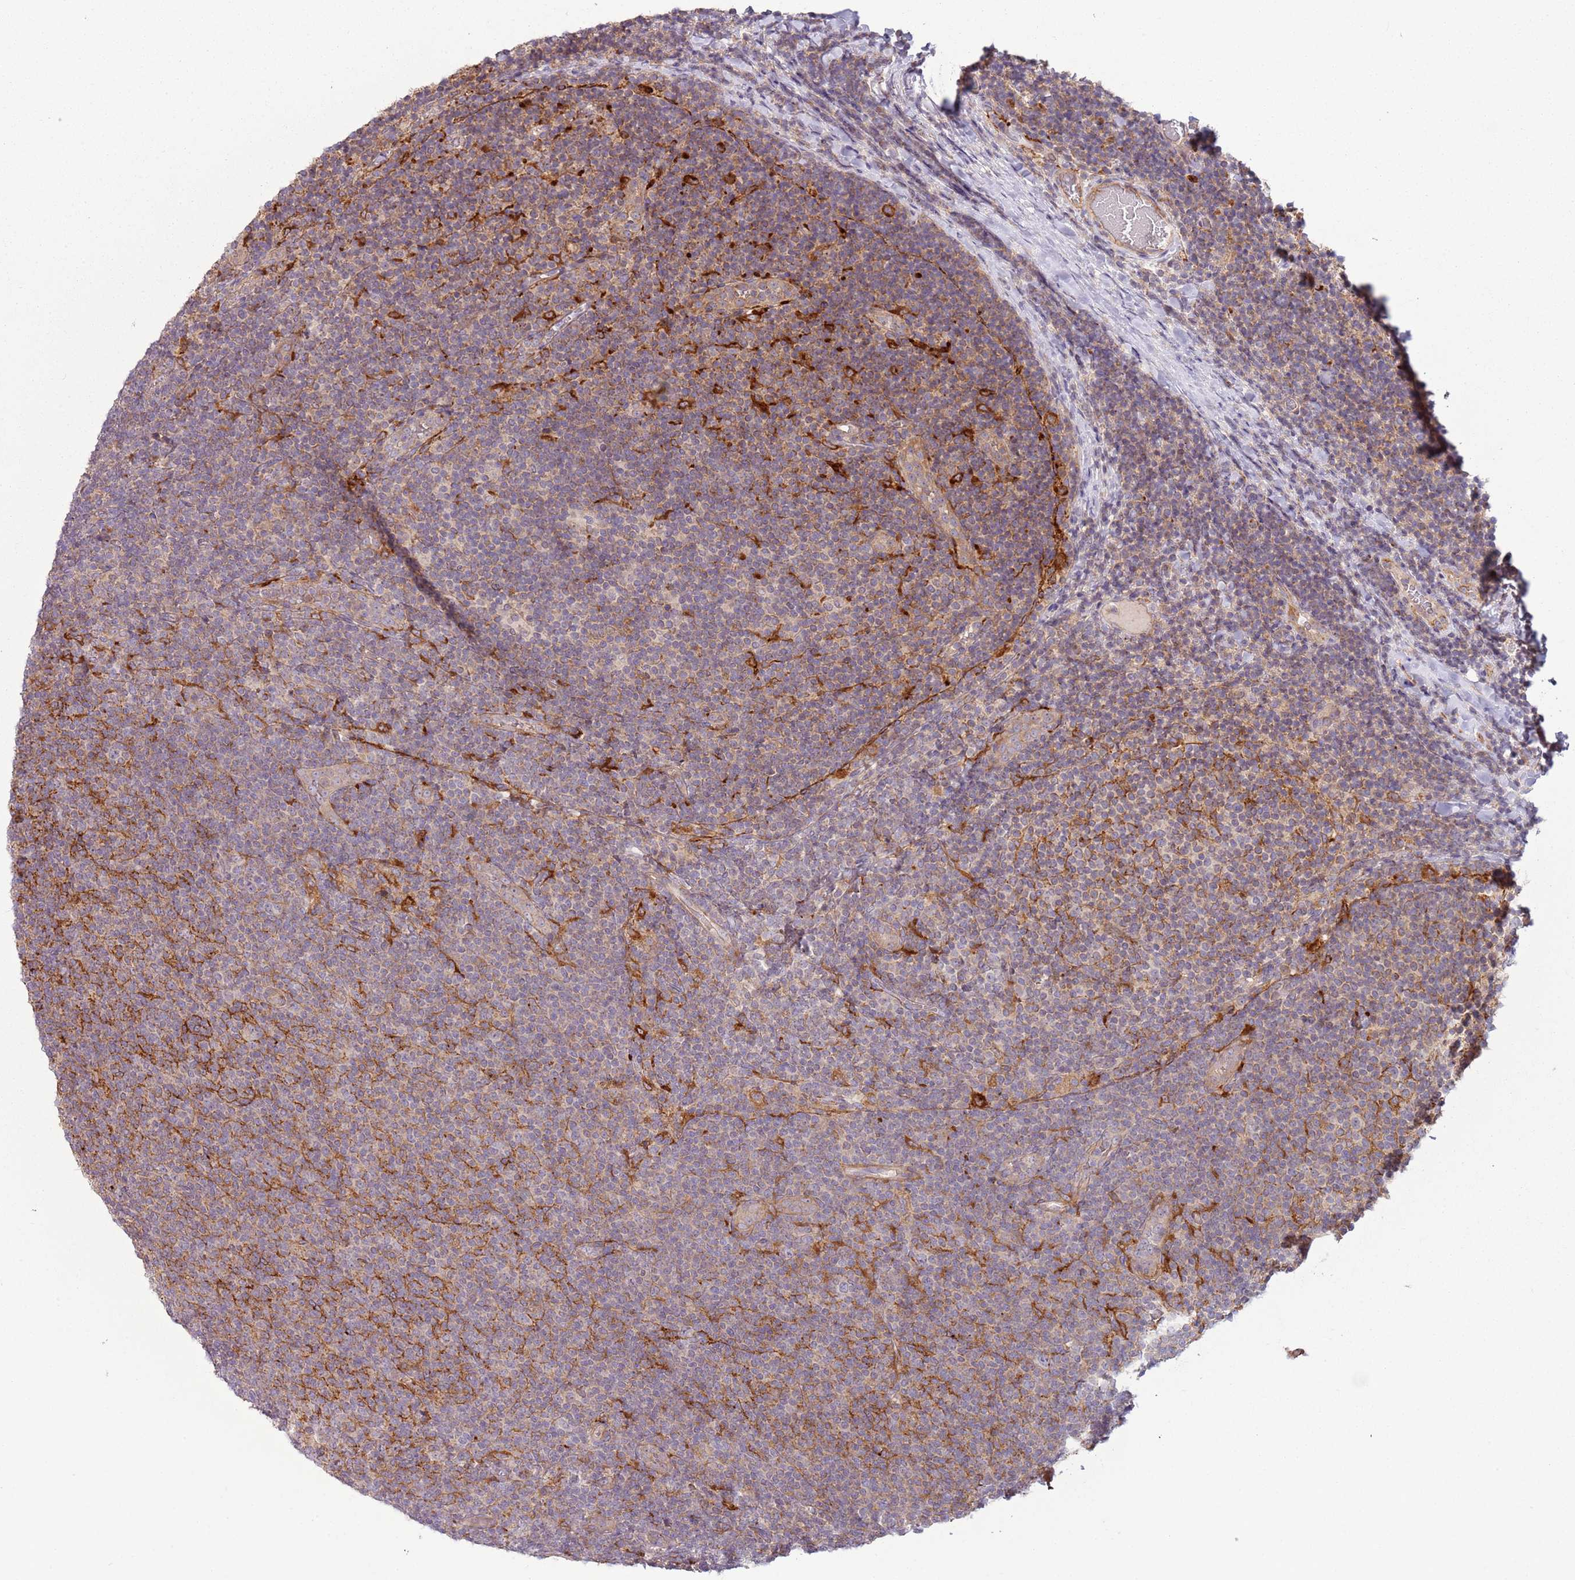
{"staining": {"intensity": "weak", "quantity": "<25%", "location": "cytoplasmic/membranous"}, "tissue": "lymphoma", "cell_type": "Tumor cells", "image_type": "cancer", "snomed": [{"axis": "morphology", "description": "Malignant lymphoma, non-Hodgkin's type, Low grade"}, {"axis": "topography", "description": "Lymph node"}], "caption": "An image of human lymphoma is negative for staining in tumor cells.", "gene": "DTD2", "patient": {"sex": "male", "age": 66}}